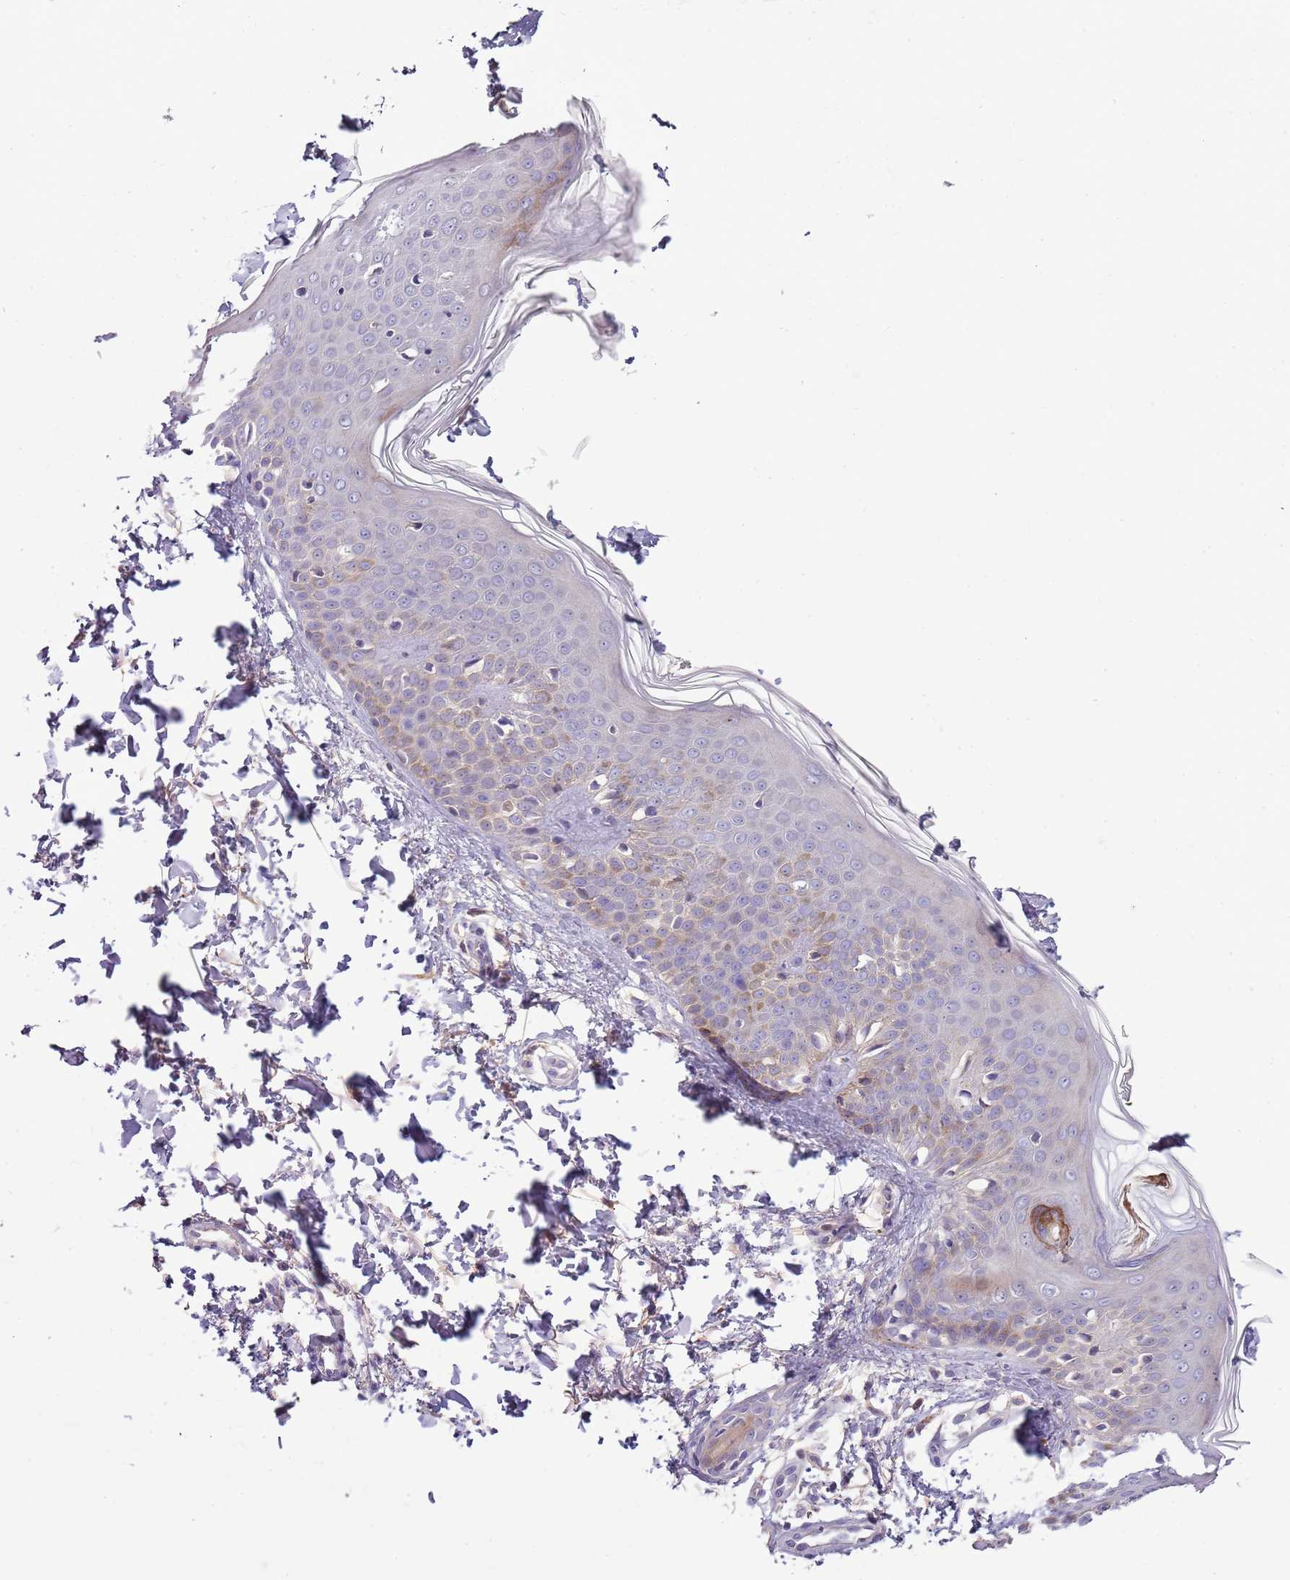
{"staining": {"intensity": "negative", "quantity": "none", "location": "none"}, "tissue": "skin", "cell_type": "Fibroblasts", "image_type": "normal", "snomed": [{"axis": "morphology", "description": "Normal tissue, NOS"}, {"axis": "topography", "description": "Skin"}], "caption": "IHC of unremarkable human skin exhibits no staining in fibroblasts. (Immunohistochemistry (ihc), brightfield microscopy, high magnification).", "gene": "NKX2", "patient": {"sex": "male", "age": 37}}